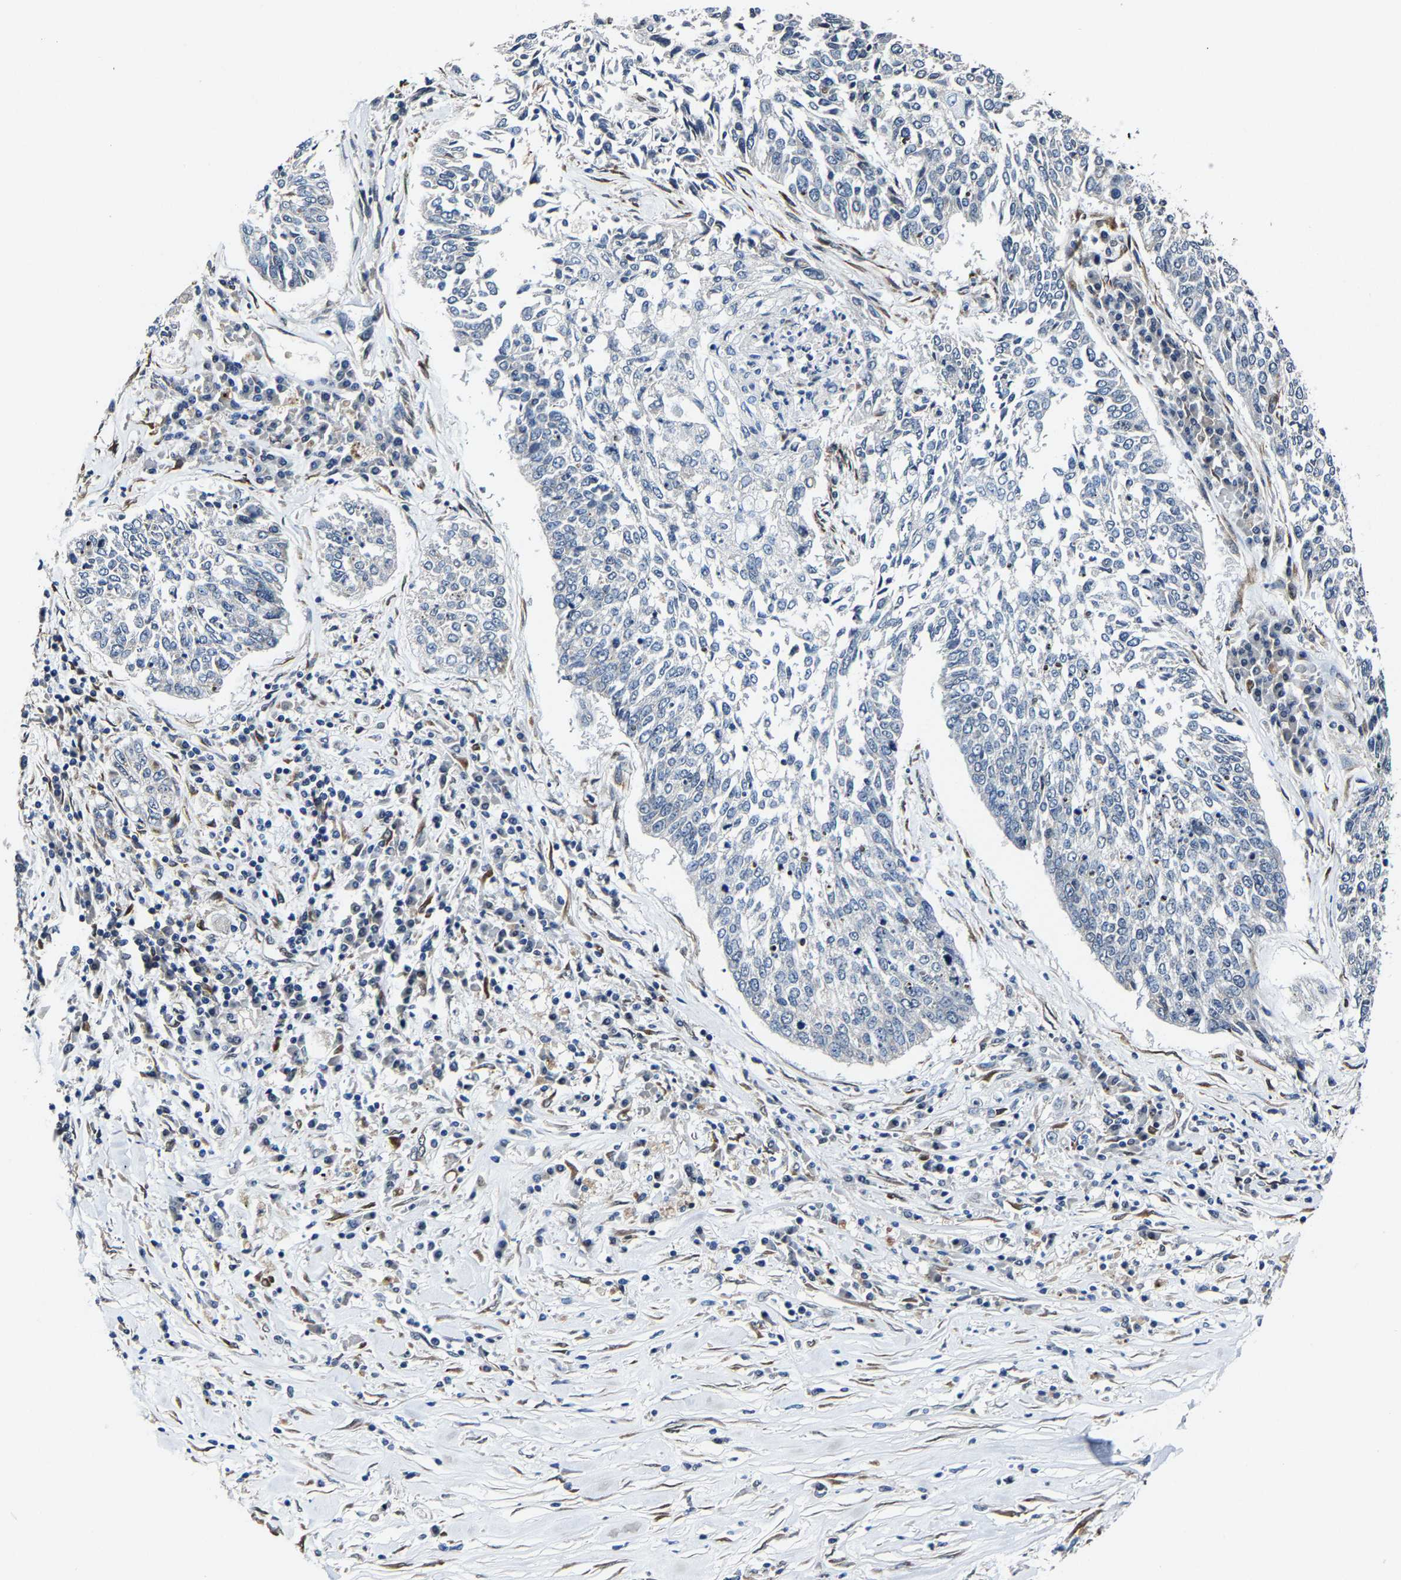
{"staining": {"intensity": "negative", "quantity": "none", "location": "none"}, "tissue": "lung cancer", "cell_type": "Tumor cells", "image_type": "cancer", "snomed": [{"axis": "morphology", "description": "Normal tissue, NOS"}, {"axis": "morphology", "description": "Squamous cell carcinoma, NOS"}, {"axis": "topography", "description": "Cartilage tissue"}, {"axis": "topography", "description": "Bronchus"}, {"axis": "topography", "description": "Lung"}], "caption": "Image shows no protein expression in tumor cells of lung squamous cell carcinoma tissue.", "gene": "METTL1", "patient": {"sex": "female", "age": 49}}